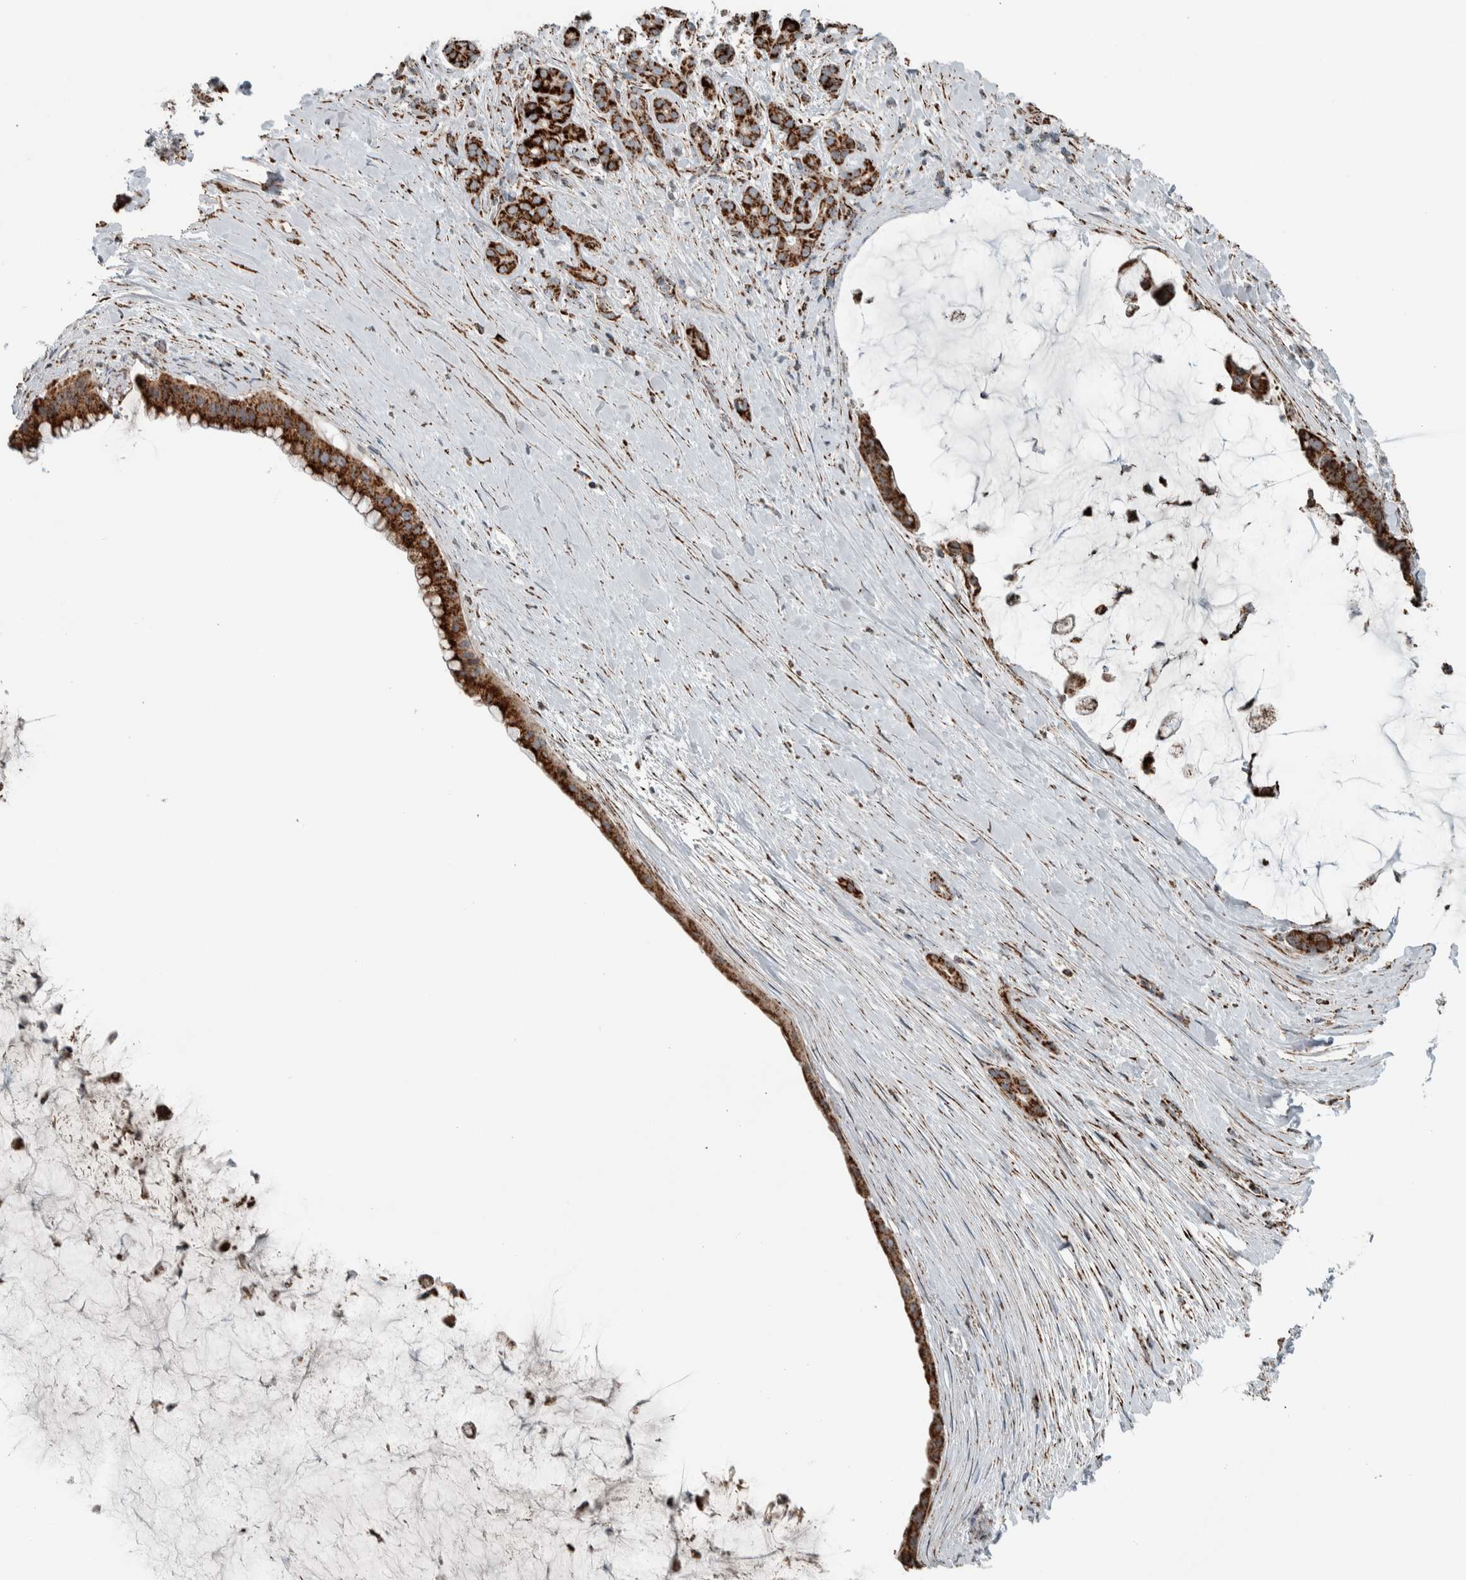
{"staining": {"intensity": "strong", "quantity": ">75%", "location": "cytoplasmic/membranous"}, "tissue": "pancreatic cancer", "cell_type": "Tumor cells", "image_type": "cancer", "snomed": [{"axis": "morphology", "description": "Adenocarcinoma, NOS"}, {"axis": "topography", "description": "Pancreas"}], "caption": "Brown immunohistochemical staining in human pancreatic adenocarcinoma exhibits strong cytoplasmic/membranous staining in about >75% of tumor cells.", "gene": "CNTROB", "patient": {"sex": "male", "age": 41}}